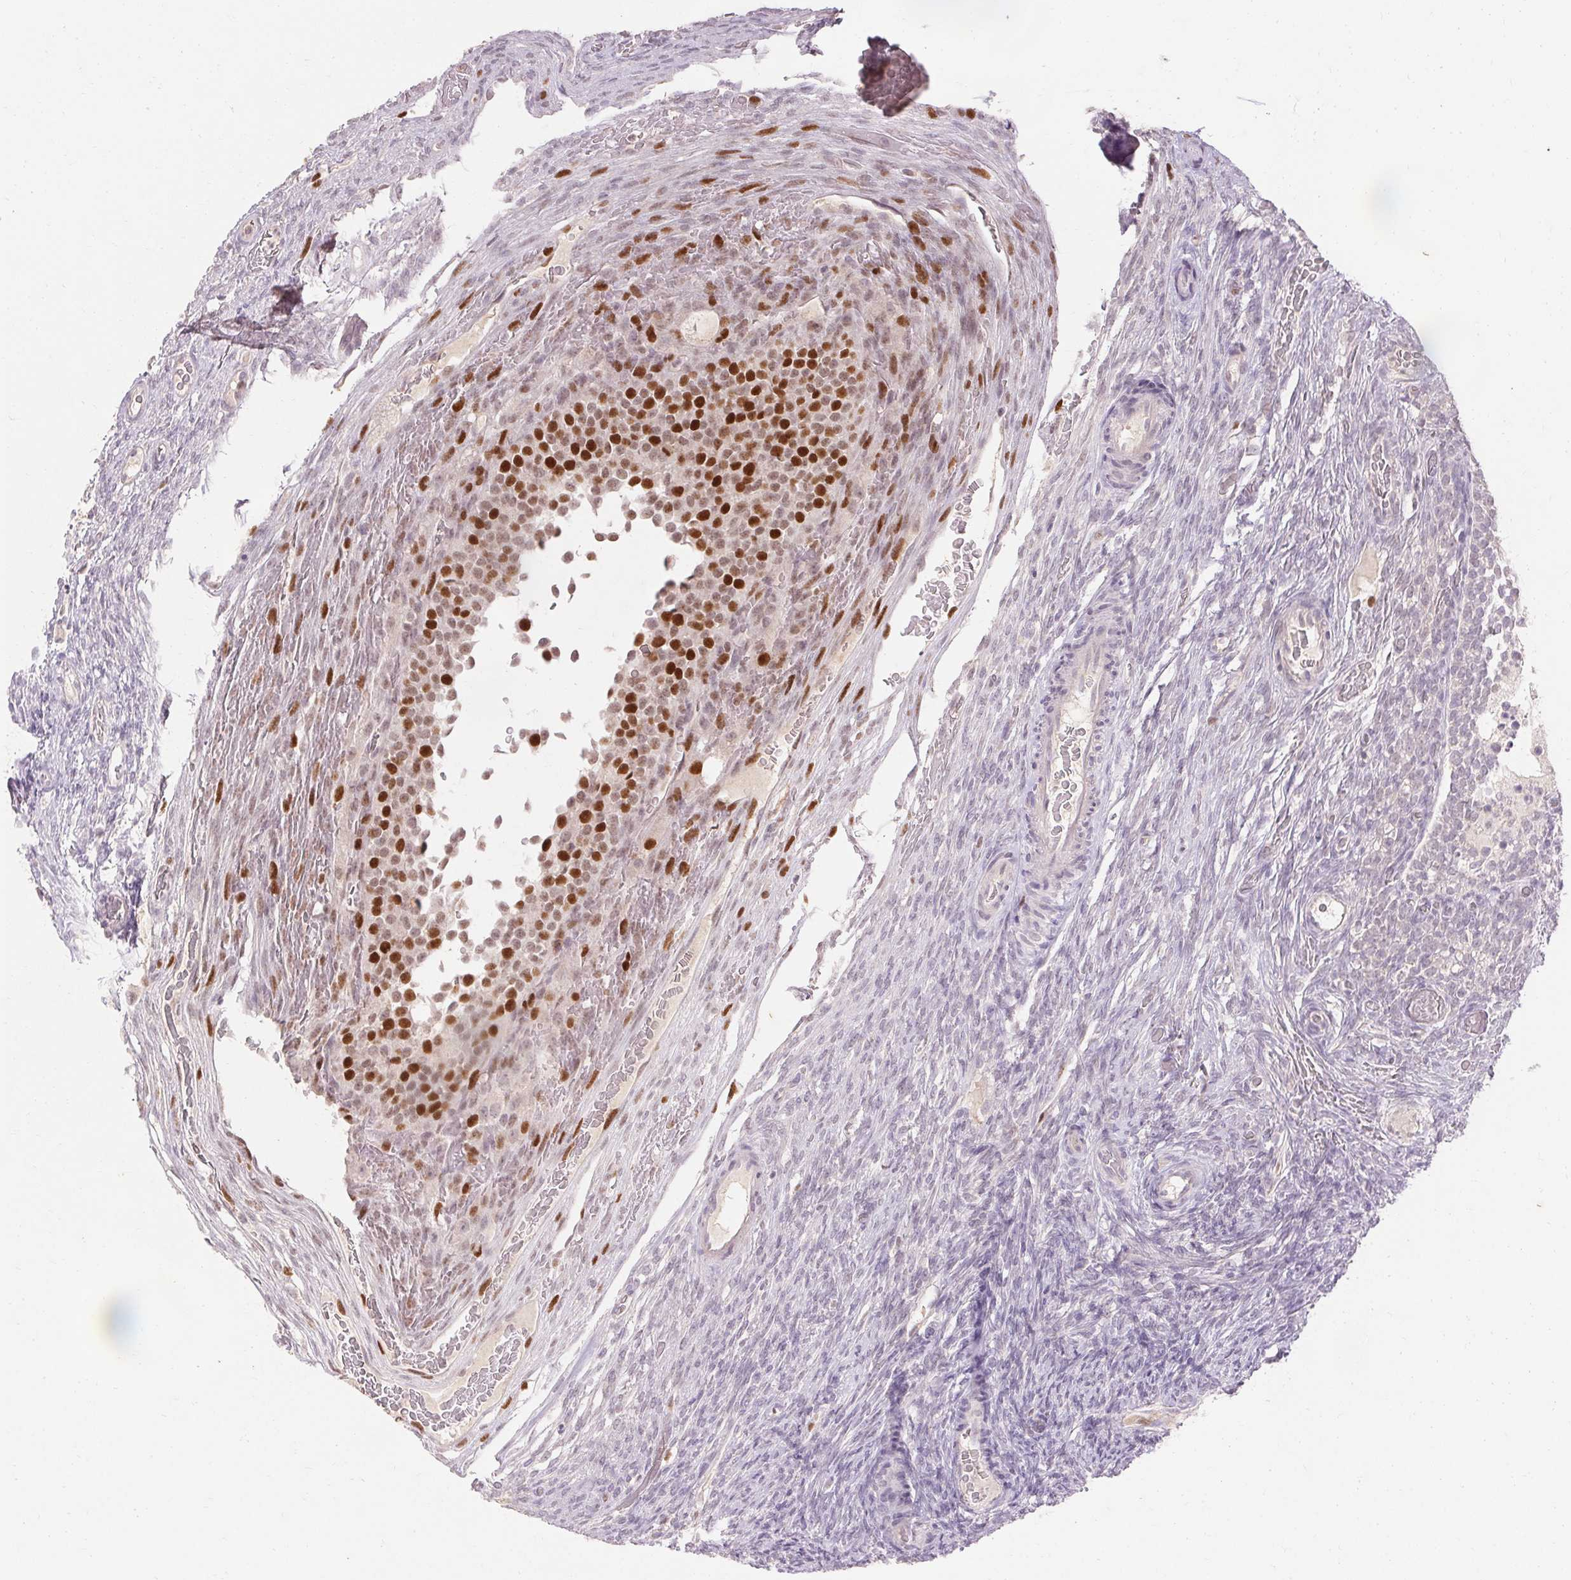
{"staining": {"intensity": "negative", "quantity": "none", "location": "none"}, "tissue": "ovary", "cell_type": "Follicle cells", "image_type": "normal", "snomed": [{"axis": "morphology", "description": "Normal tissue, NOS"}, {"axis": "topography", "description": "Ovary"}], "caption": "Immunohistochemical staining of normal ovary reveals no significant staining in follicle cells.", "gene": "SKP2", "patient": {"sex": "female", "age": 34}}